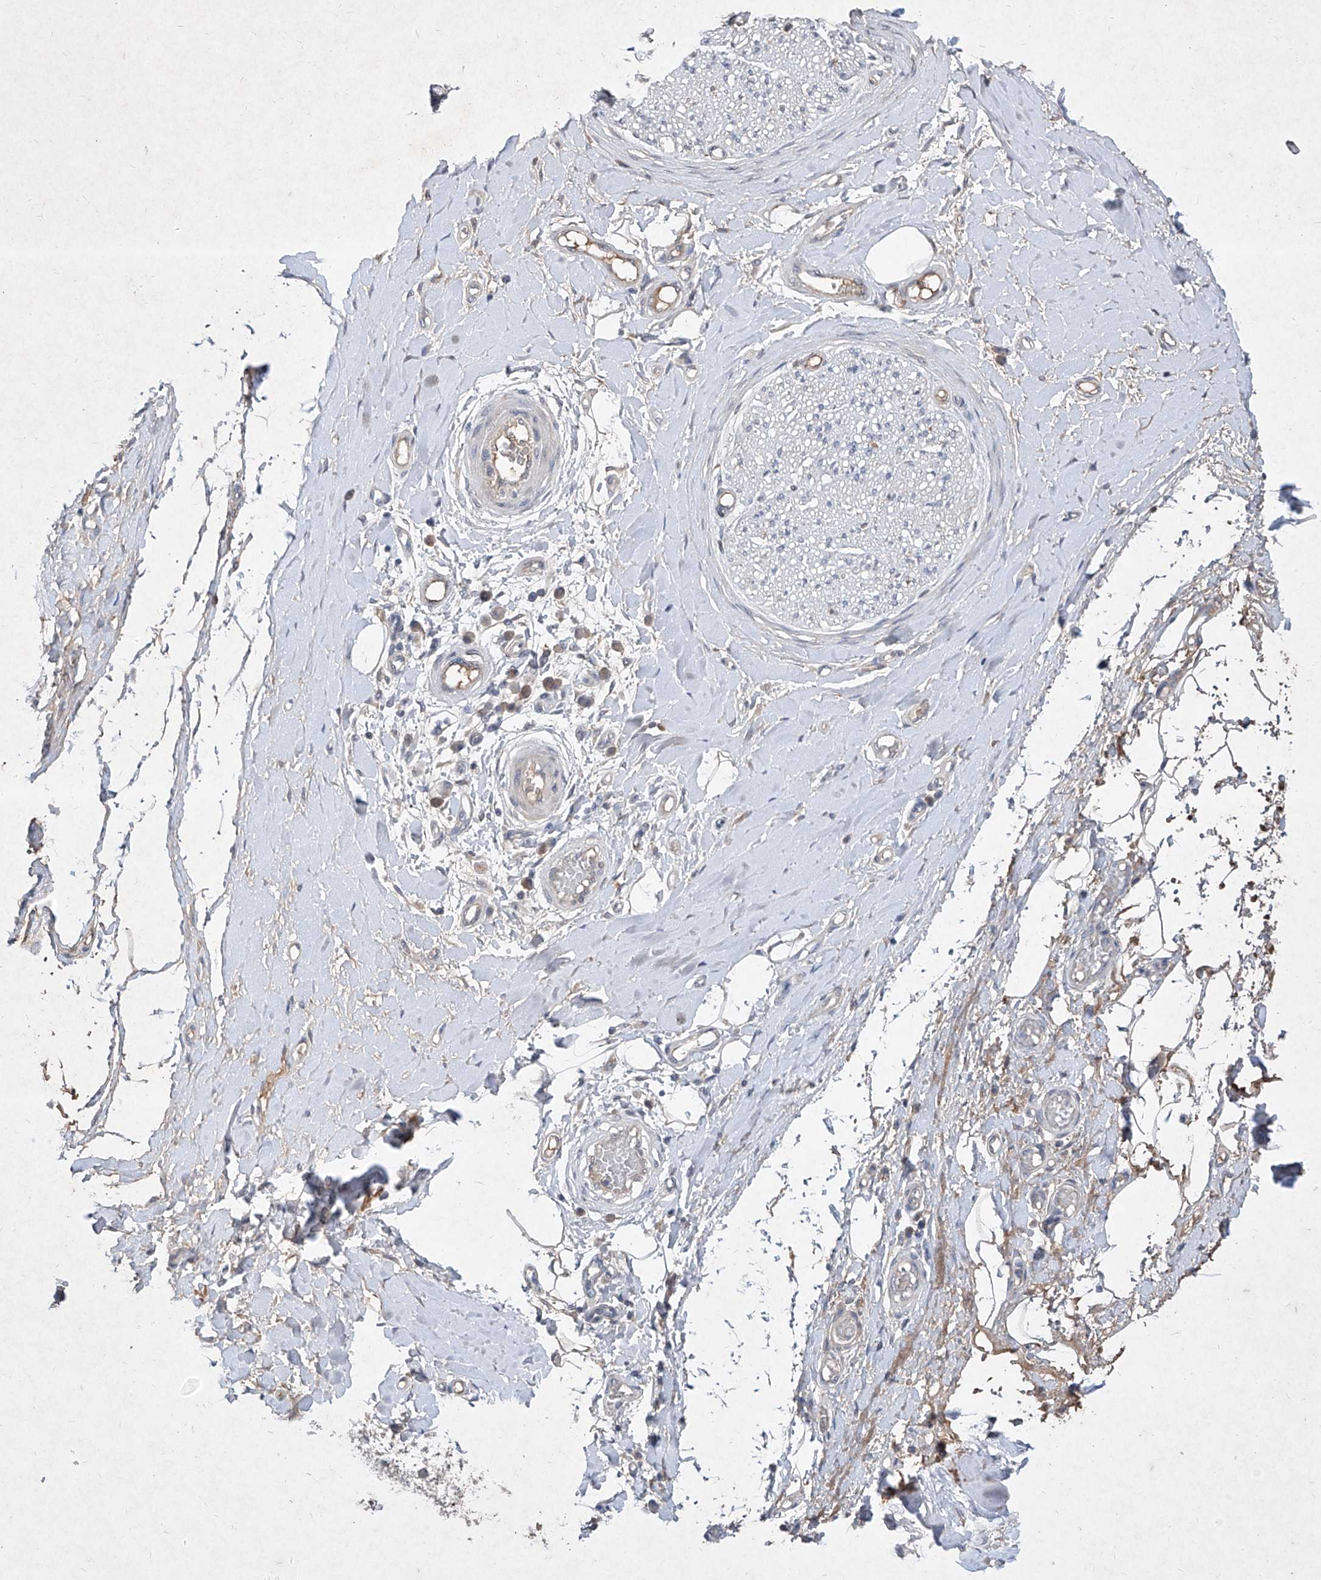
{"staining": {"intensity": "negative", "quantity": "none", "location": "none"}, "tissue": "adipose tissue", "cell_type": "Adipocytes", "image_type": "normal", "snomed": [{"axis": "morphology", "description": "Normal tissue, NOS"}, {"axis": "morphology", "description": "Adenocarcinoma, NOS"}, {"axis": "topography", "description": "Esophagus"}, {"axis": "topography", "description": "Stomach, upper"}, {"axis": "topography", "description": "Peripheral nerve tissue"}], "caption": "Immunohistochemistry (IHC) histopathology image of normal adipose tissue: human adipose tissue stained with DAB (3,3'-diaminobenzidine) reveals no significant protein staining in adipocytes. (DAB (3,3'-diaminobenzidine) IHC, high magnification).", "gene": "C4A", "patient": {"sex": "male", "age": 62}}